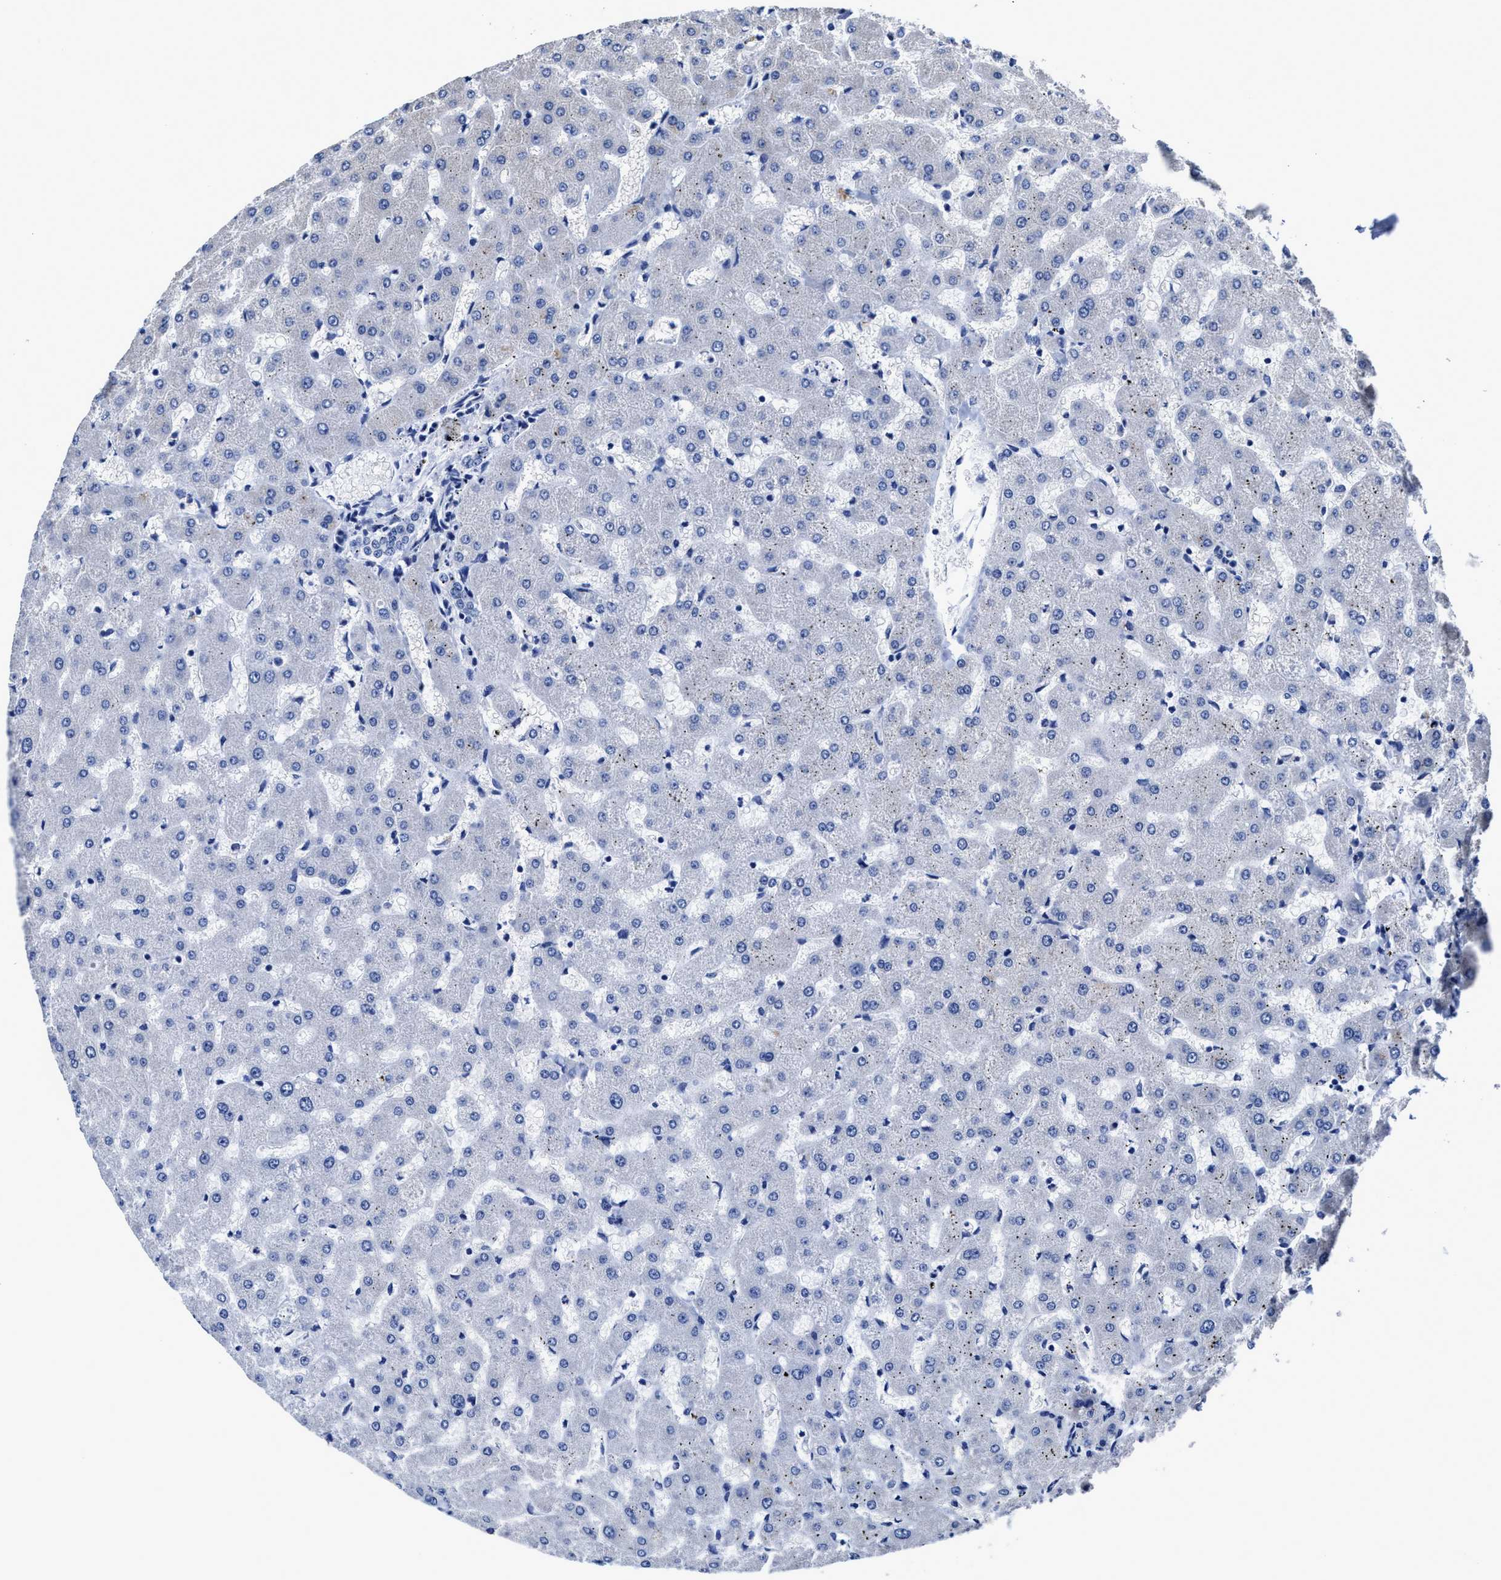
{"staining": {"intensity": "negative", "quantity": "none", "location": "none"}, "tissue": "liver", "cell_type": "Cholangiocytes", "image_type": "normal", "snomed": [{"axis": "morphology", "description": "Normal tissue, NOS"}, {"axis": "topography", "description": "Liver"}], "caption": "Protein analysis of normal liver reveals no significant expression in cholangiocytes. (Immunohistochemistry, brightfield microscopy, high magnification).", "gene": "HOOK1", "patient": {"sex": "female", "age": 63}}